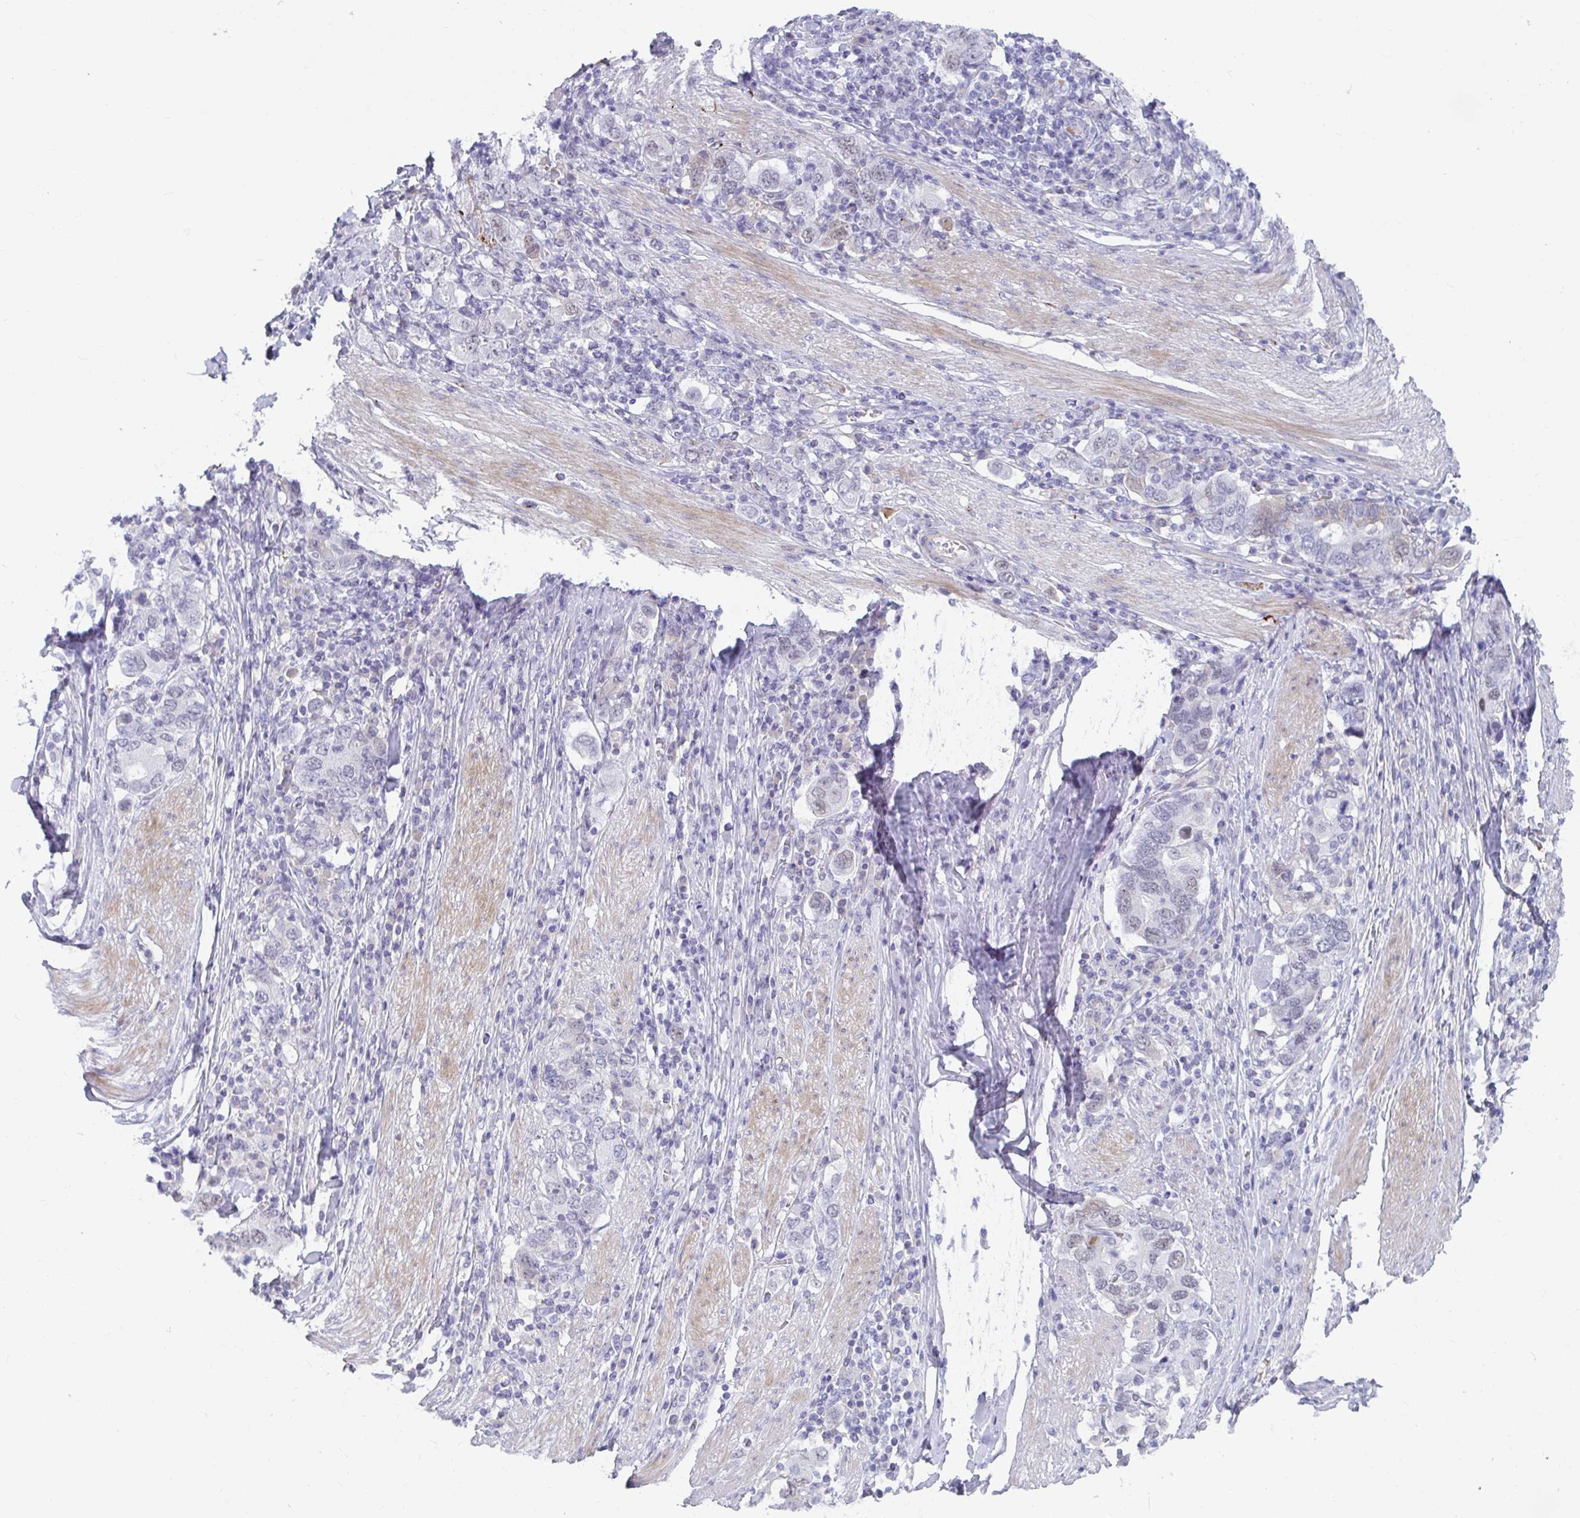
{"staining": {"intensity": "negative", "quantity": "none", "location": "none"}, "tissue": "stomach cancer", "cell_type": "Tumor cells", "image_type": "cancer", "snomed": [{"axis": "morphology", "description": "Adenocarcinoma, NOS"}, {"axis": "topography", "description": "Stomach, upper"}, {"axis": "topography", "description": "Stomach"}], "caption": "Immunohistochemistry photomicrograph of neoplastic tissue: human stomach cancer stained with DAB exhibits no significant protein expression in tumor cells. (Immunohistochemistry (ihc), brightfield microscopy, high magnification).", "gene": "NPY", "patient": {"sex": "male", "age": 62}}